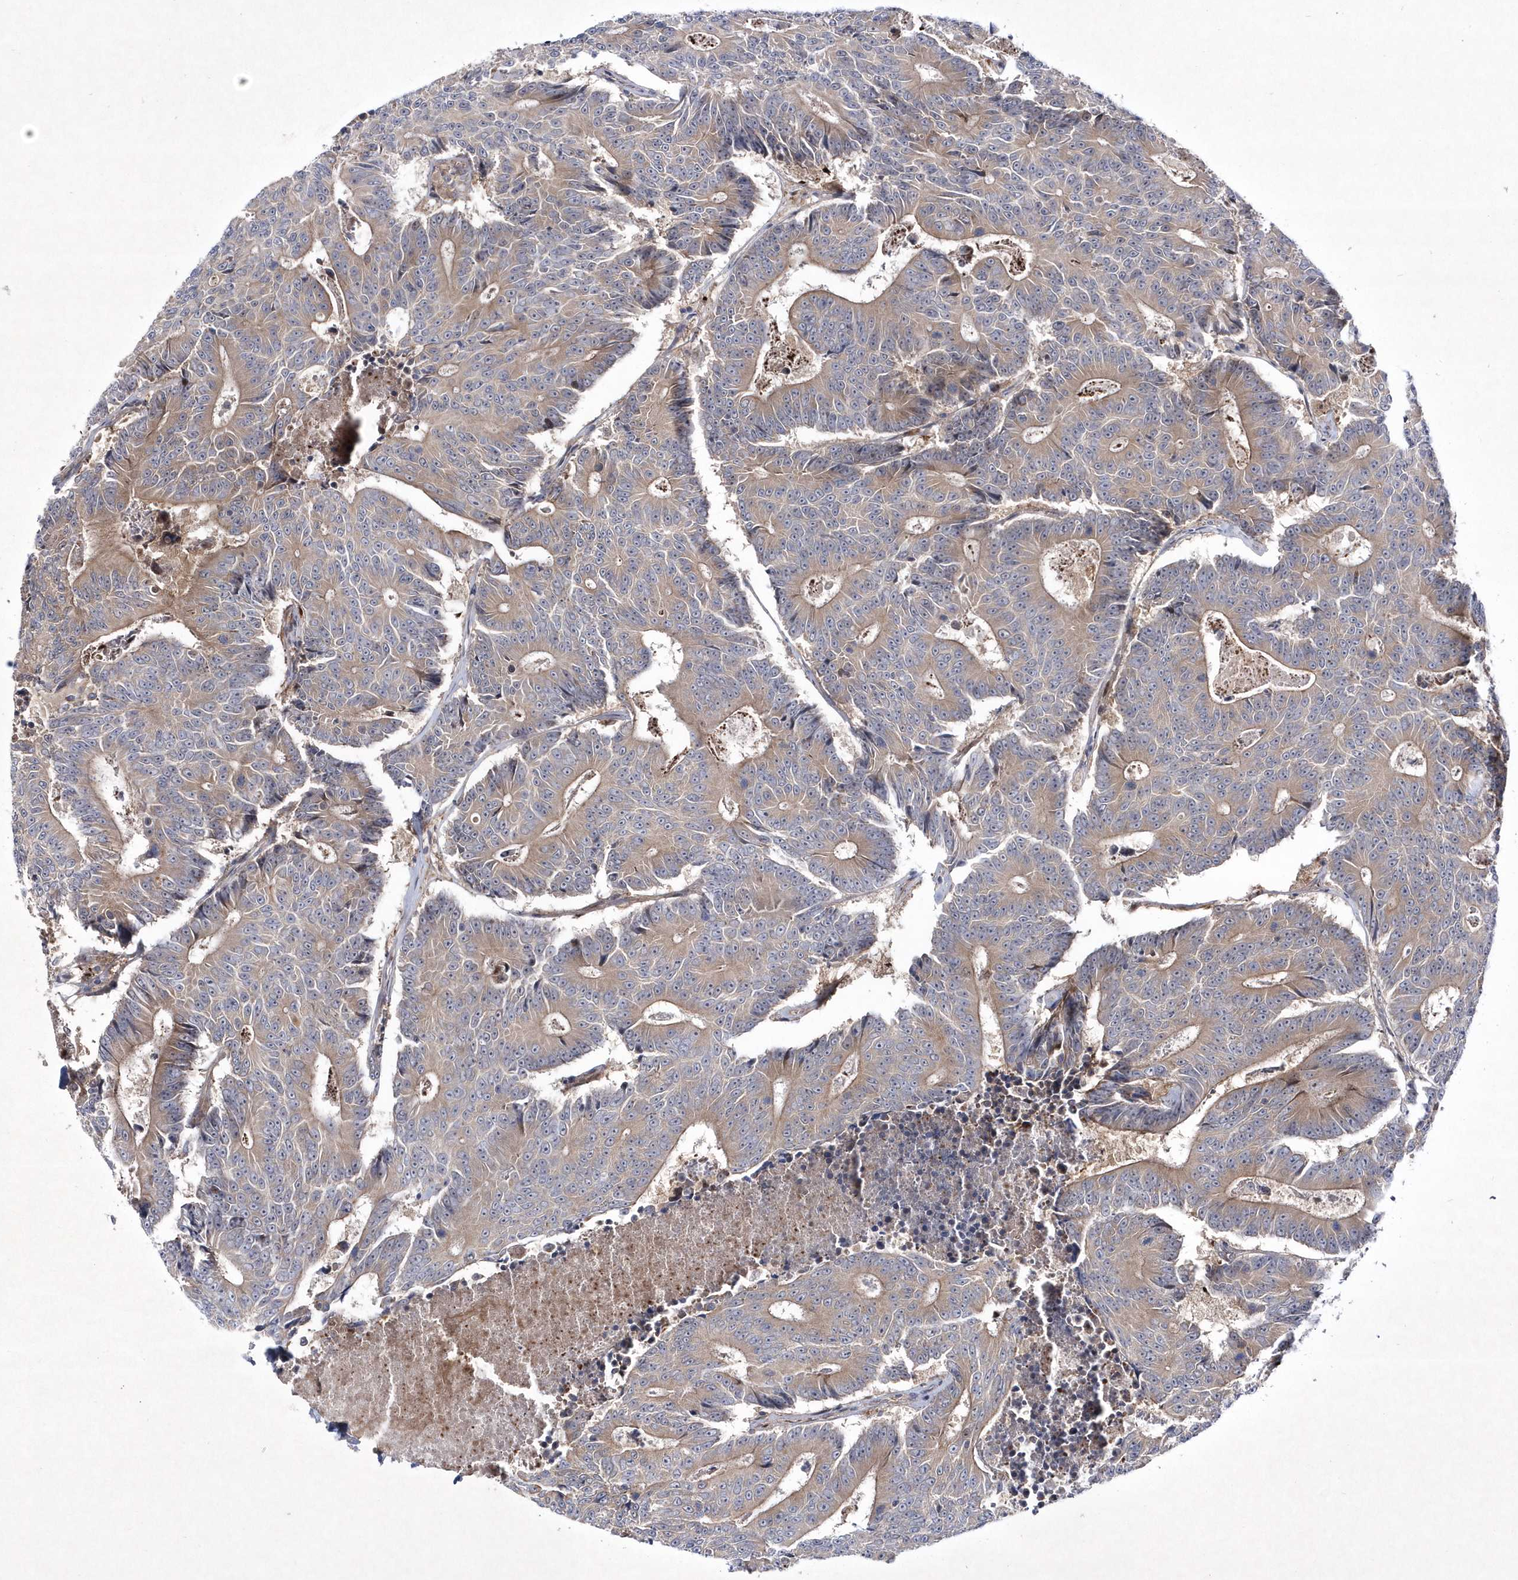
{"staining": {"intensity": "moderate", "quantity": ">75%", "location": "cytoplasmic/membranous"}, "tissue": "colorectal cancer", "cell_type": "Tumor cells", "image_type": "cancer", "snomed": [{"axis": "morphology", "description": "Adenocarcinoma, NOS"}, {"axis": "topography", "description": "Colon"}], "caption": "IHC (DAB) staining of human colorectal cancer demonstrates moderate cytoplasmic/membranous protein positivity in about >75% of tumor cells.", "gene": "DSPP", "patient": {"sex": "male", "age": 83}}